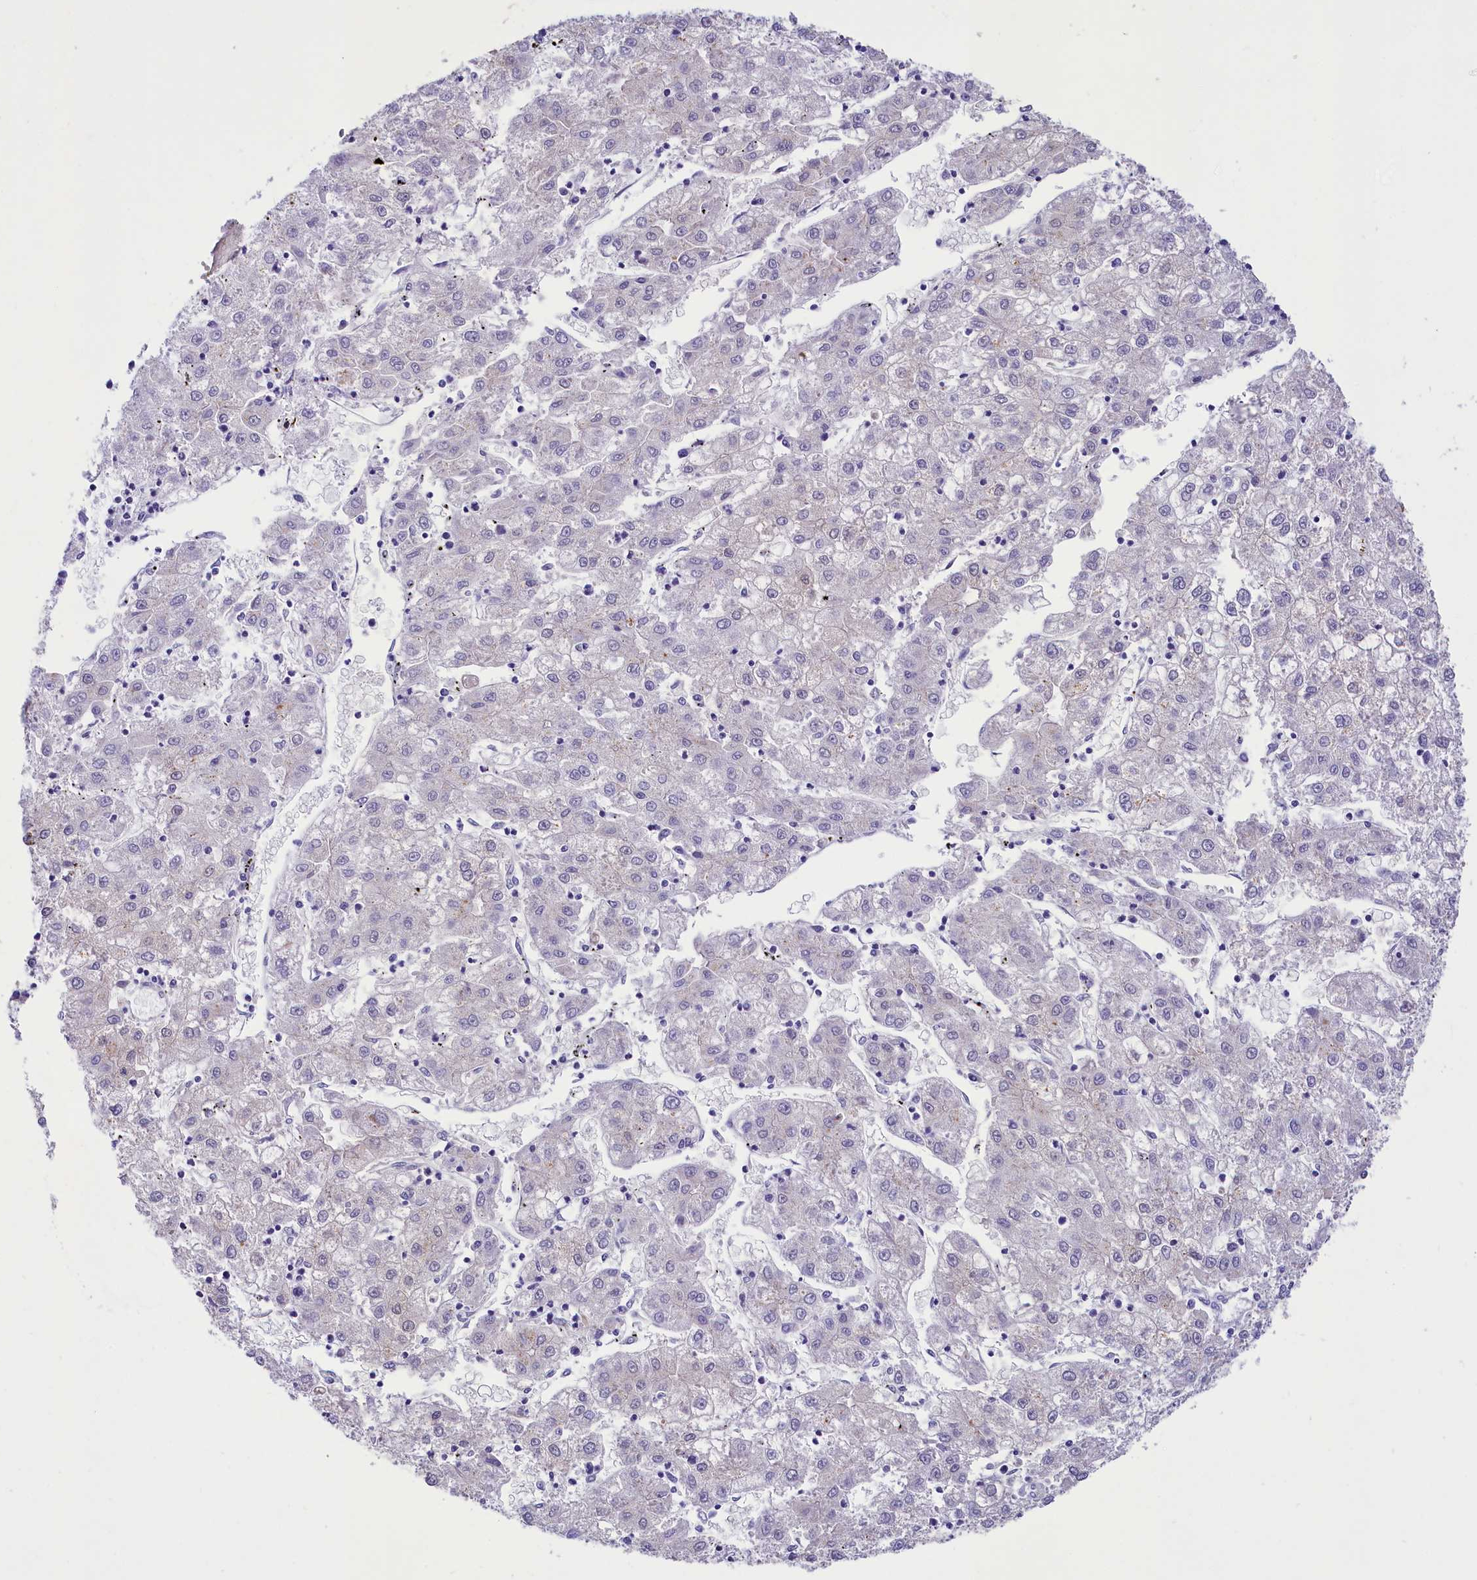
{"staining": {"intensity": "negative", "quantity": "none", "location": "none"}, "tissue": "liver cancer", "cell_type": "Tumor cells", "image_type": "cancer", "snomed": [{"axis": "morphology", "description": "Carcinoma, Hepatocellular, NOS"}, {"axis": "topography", "description": "Liver"}], "caption": "The photomicrograph reveals no staining of tumor cells in hepatocellular carcinoma (liver).", "gene": "TTC36", "patient": {"sex": "male", "age": 72}}